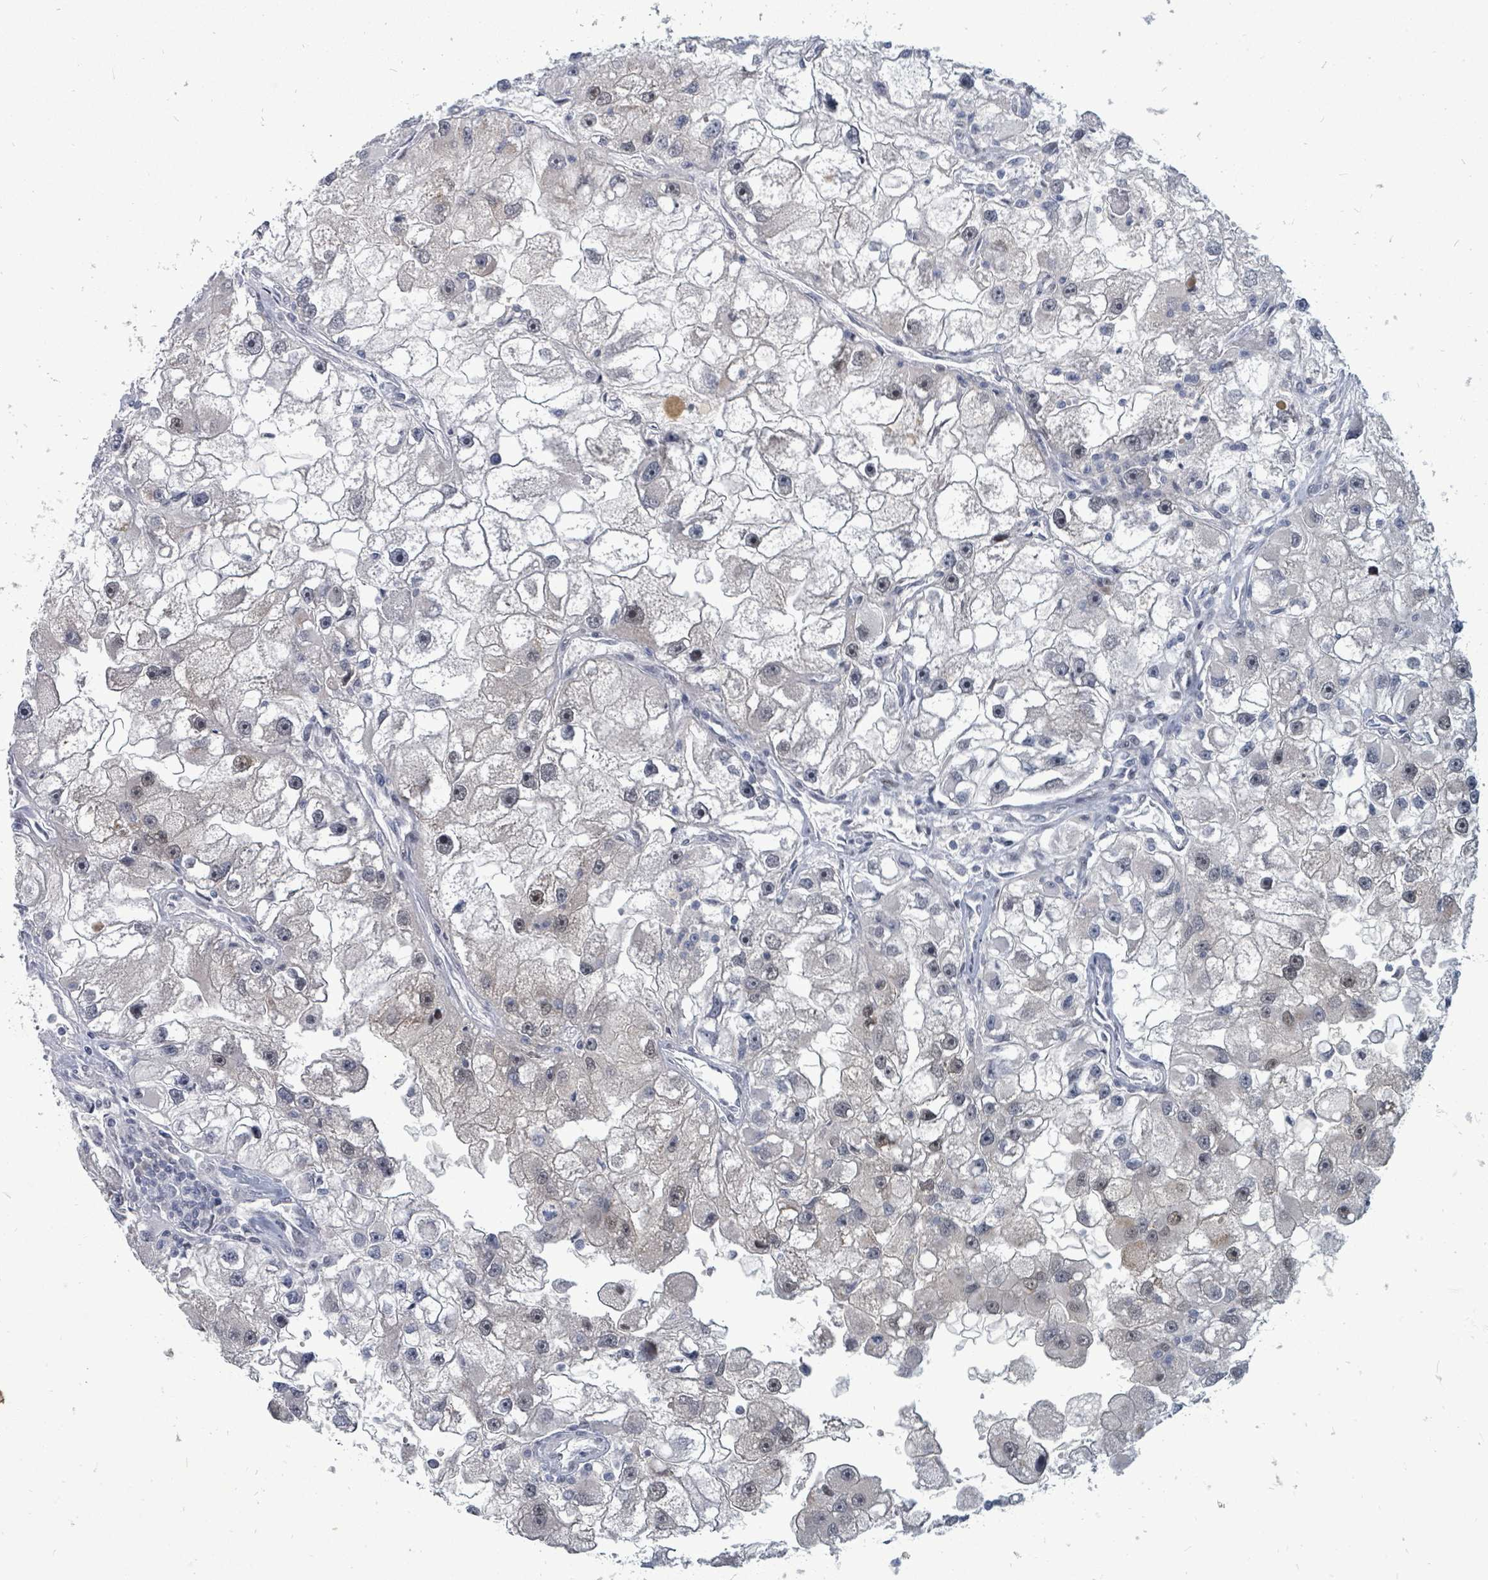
{"staining": {"intensity": "weak", "quantity": "<25%", "location": "nuclear"}, "tissue": "renal cancer", "cell_type": "Tumor cells", "image_type": "cancer", "snomed": [{"axis": "morphology", "description": "Adenocarcinoma, NOS"}, {"axis": "topography", "description": "Kidney"}], "caption": "Image shows no significant protein expression in tumor cells of adenocarcinoma (renal). (Brightfield microscopy of DAB IHC at high magnification).", "gene": "UCK1", "patient": {"sex": "male", "age": 63}}